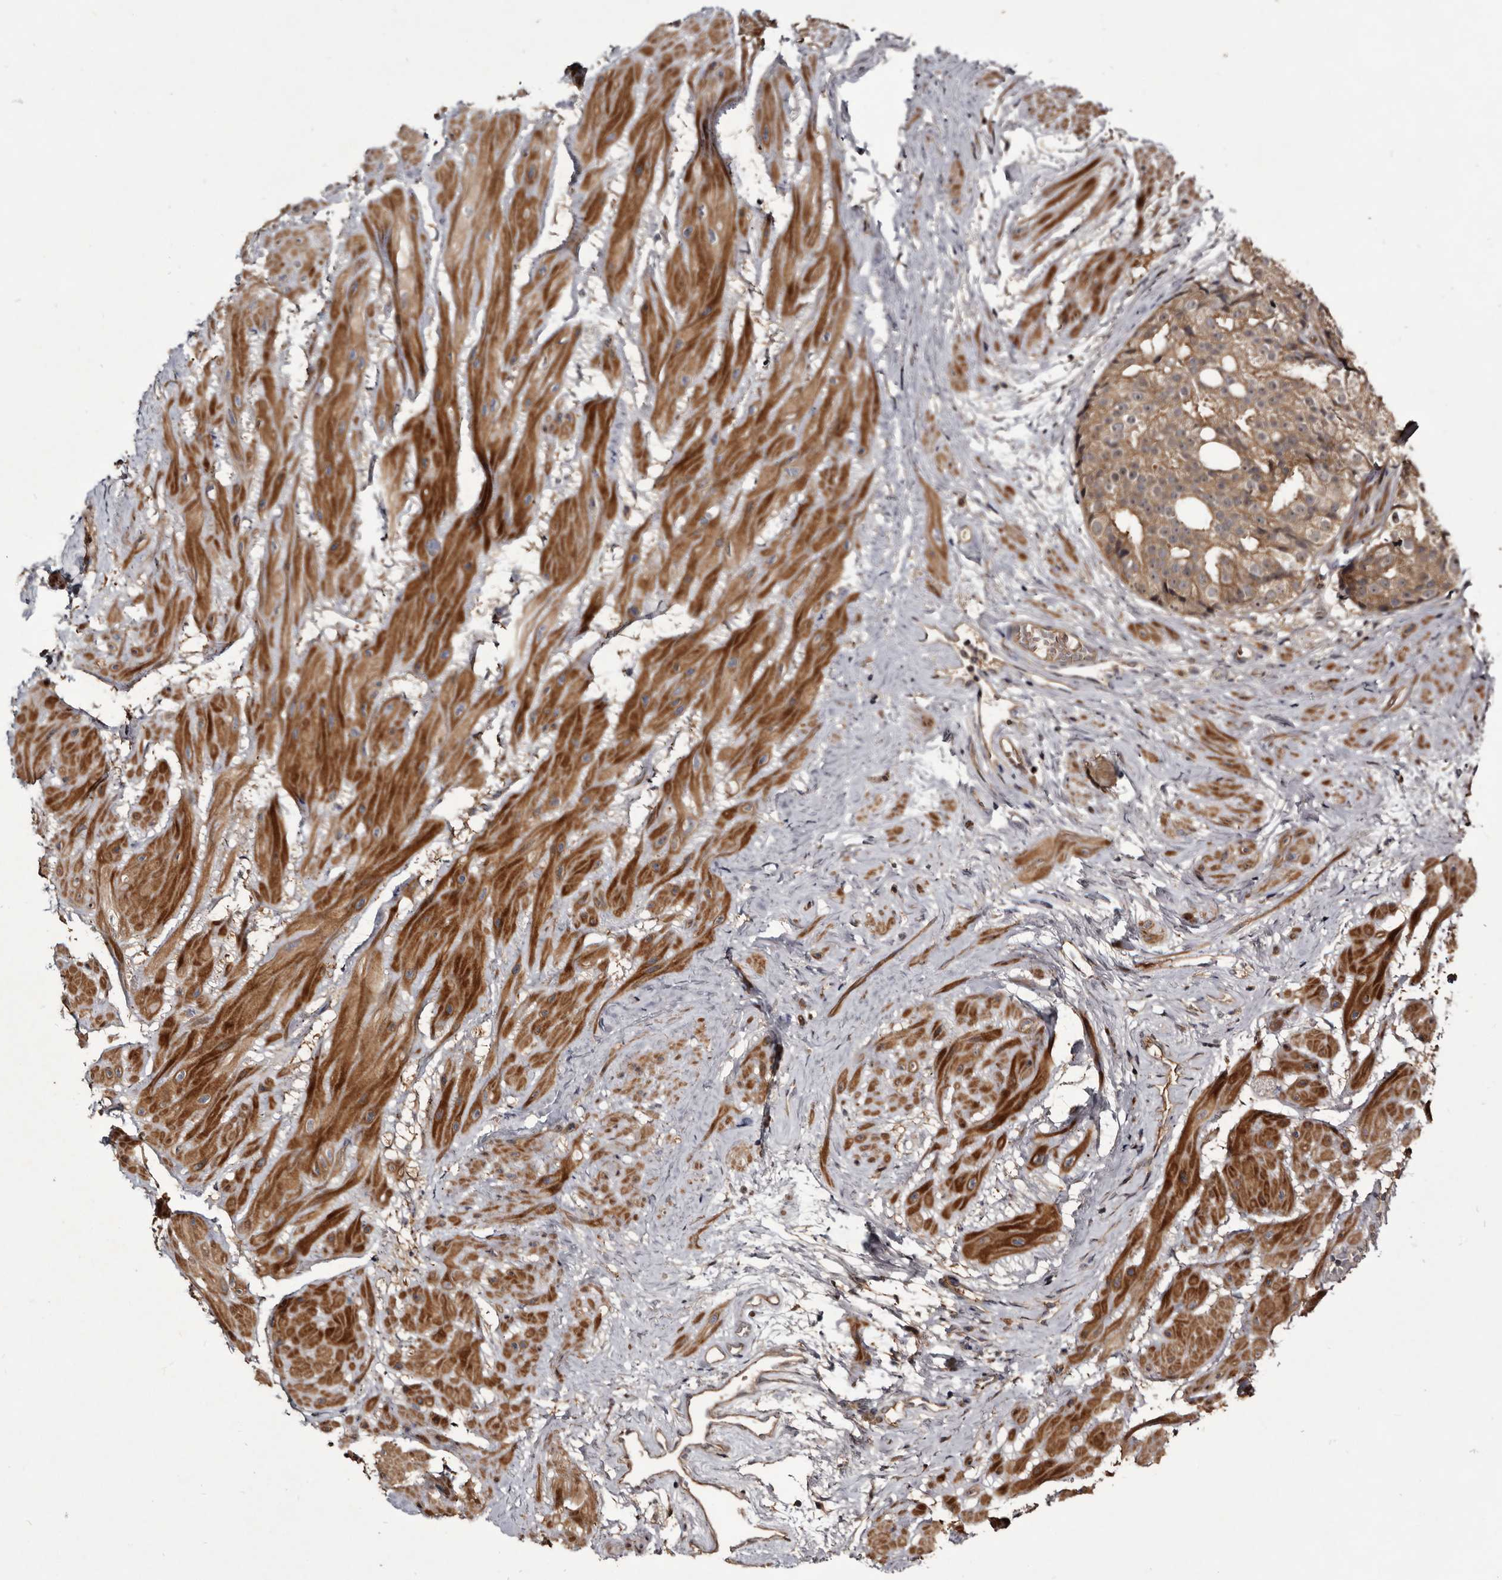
{"staining": {"intensity": "moderate", "quantity": ">75%", "location": "cytoplasmic/membranous"}, "tissue": "prostate cancer", "cell_type": "Tumor cells", "image_type": "cancer", "snomed": [{"axis": "morphology", "description": "Adenocarcinoma, Low grade"}, {"axis": "topography", "description": "Prostate"}], "caption": "Brown immunohistochemical staining in human prostate cancer demonstrates moderate cytoplasmic/membranous staining in approximately >75% of tumor cells.", "gene": "TTC39A", "patient": {"sex": "male", "age": 88}}